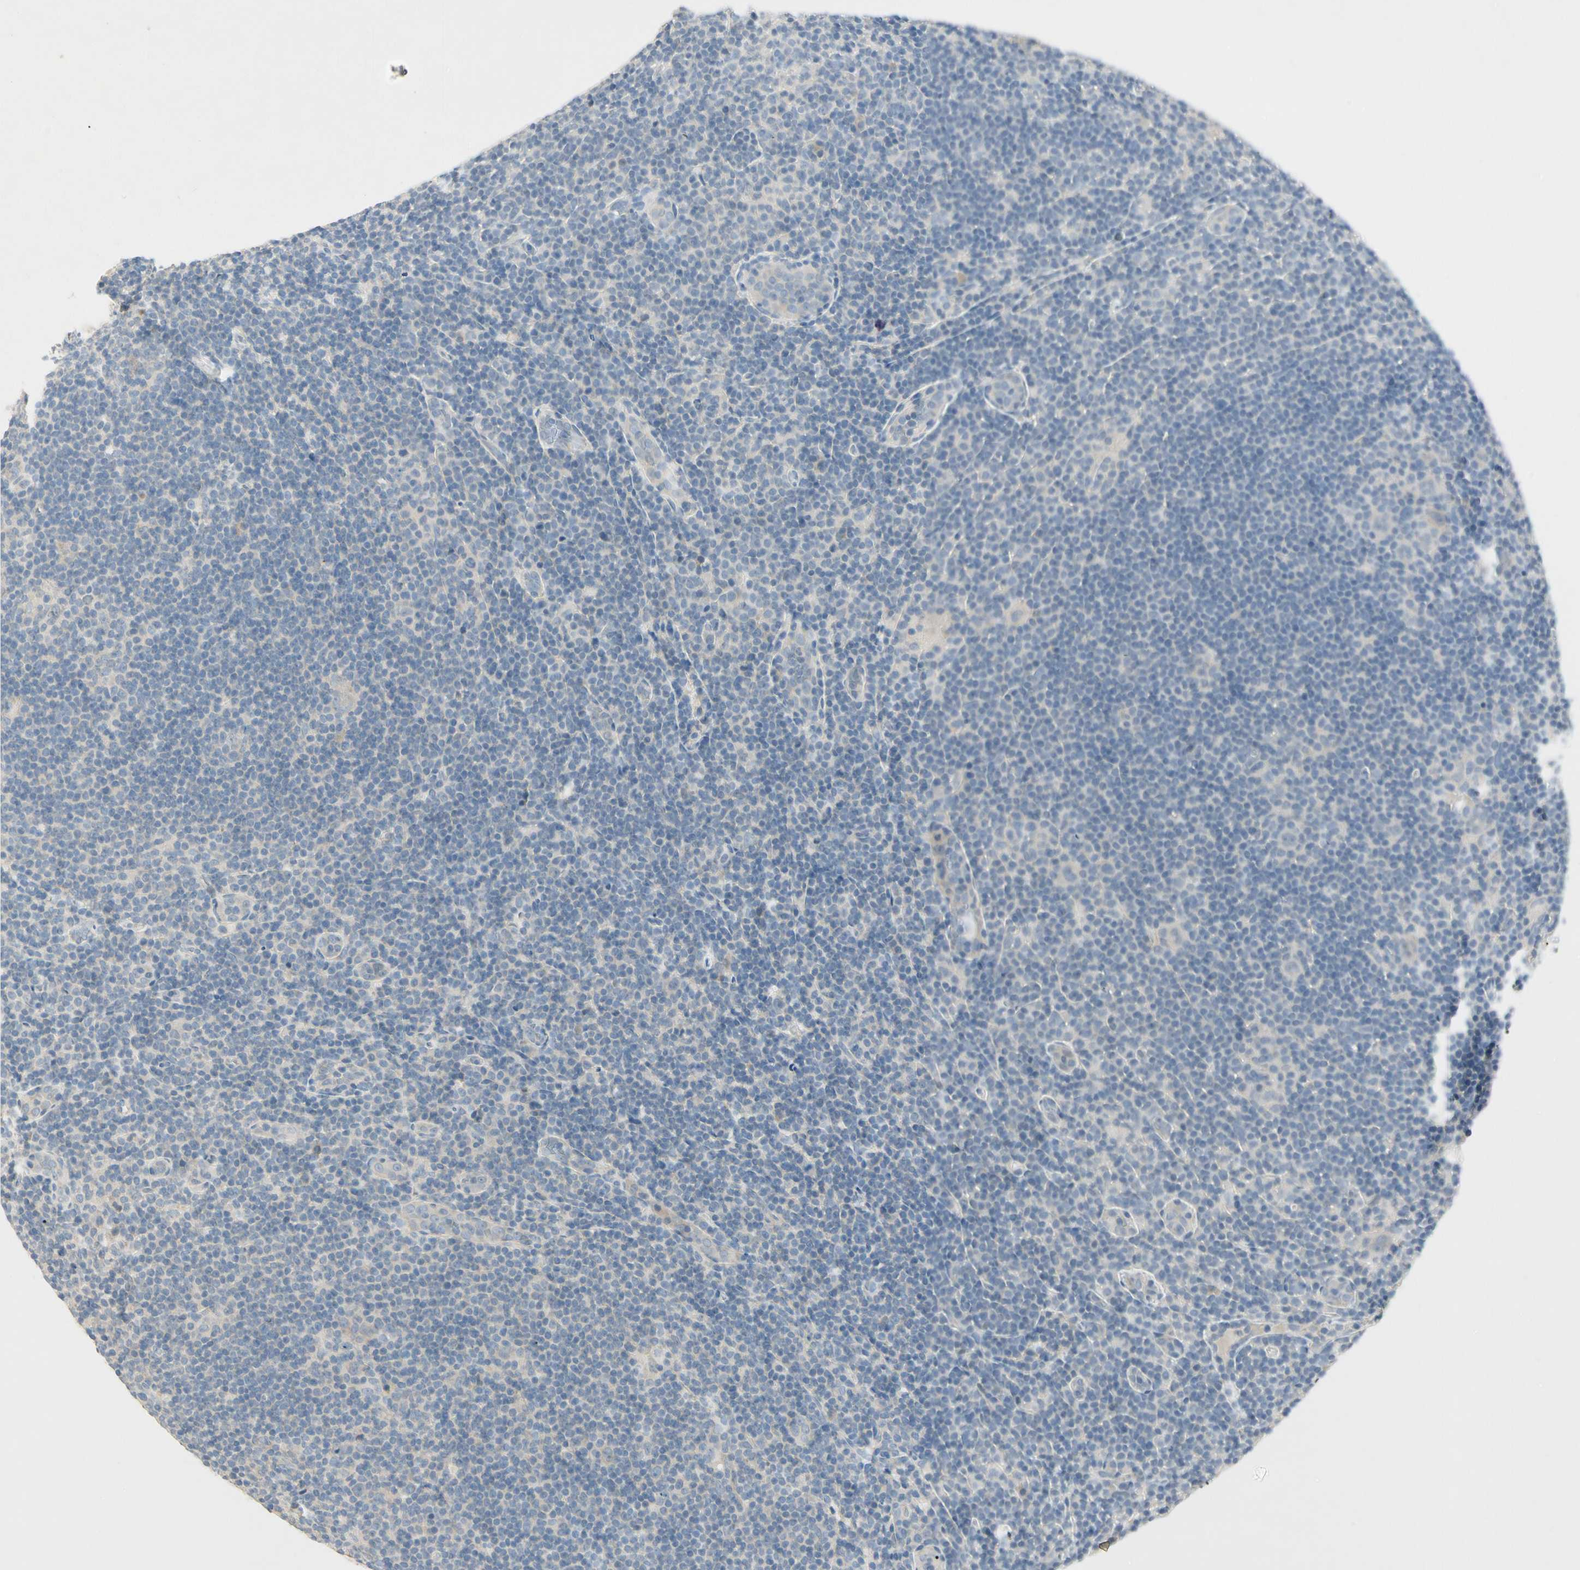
{"staining": {"intensity": "negative", "quantity": "none", "location": "none"}, "tissue": "lymphoma", "cell_type": "Tumor cells", "image_type": "cancer", "snomed": [{"axis": "morphology", "description": "Hodgkin's disease, NOS"}, {"axis": "topography", "description": "Lymph node"}], "caption": "An image of human lymphoma is negative for staining in tumor cells.", "gene": "PRSS21", "patient": {"sex": "female", "age": 57}}